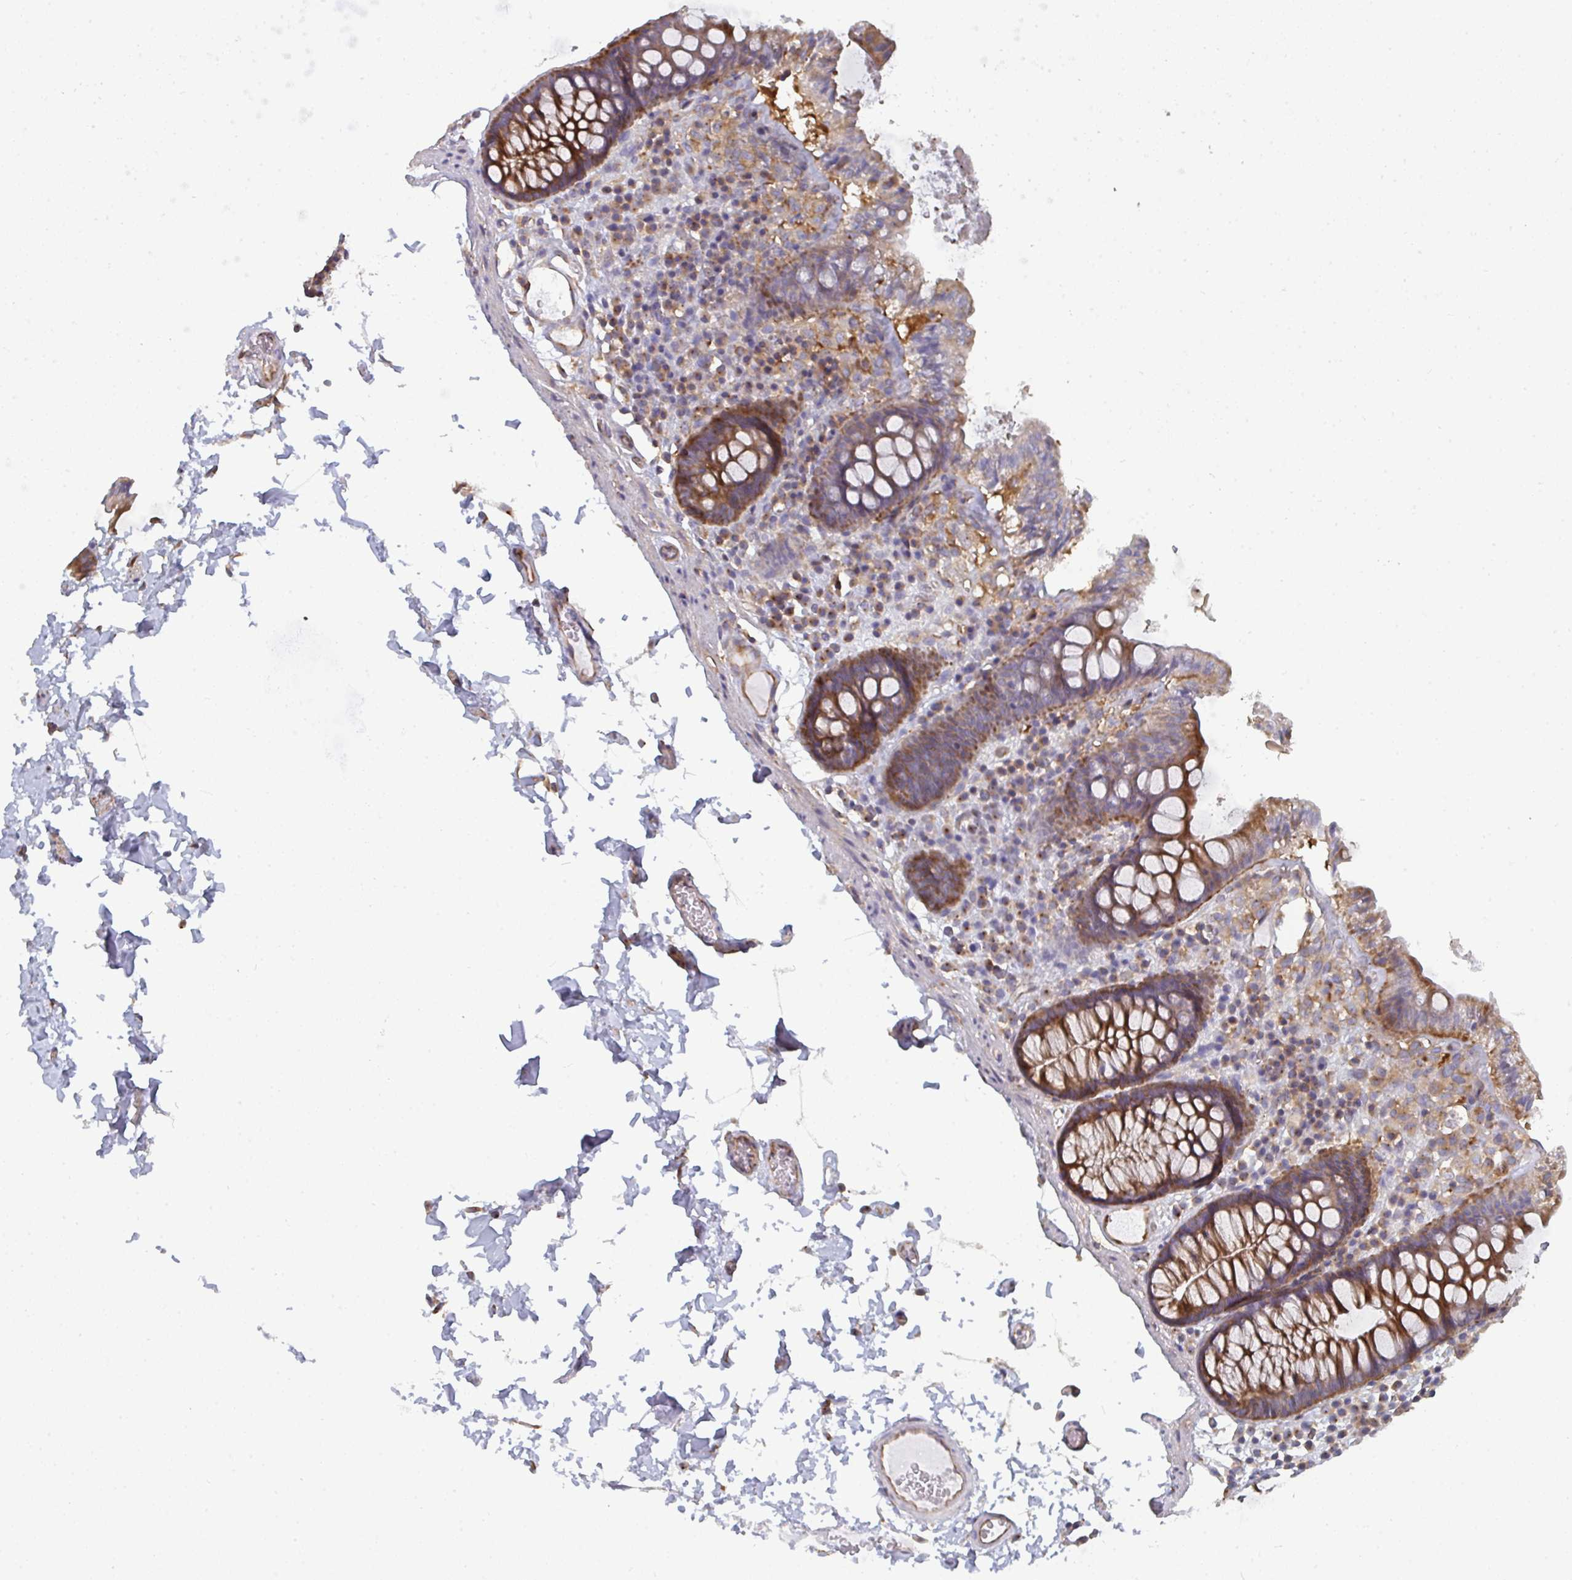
{"staining": {"intensity": "moderate", "quantity": ">75%", "location": "cytoplasmic/membranous"}, "tissue": "colon", "cell_type": "Endothelial cells", "image_type": "normal", "snomed": [{"axis": "morphology", "description": "Normal tissue, NOS"}, {"axis": "topography", "description": "Colon"}, {"axis": "topography", "description": "Peripheral nerve tissue"}], "caption": "This photomicrograph demonstrates immunohistochemistry (IHC) staining of unremarkable colon, with medium moderate cytoplasmic/membranous expression in approximately >75% of endothelial cells.", "gene": "DYNC1I2", "patient": {"sex": "male", "age": 84}}